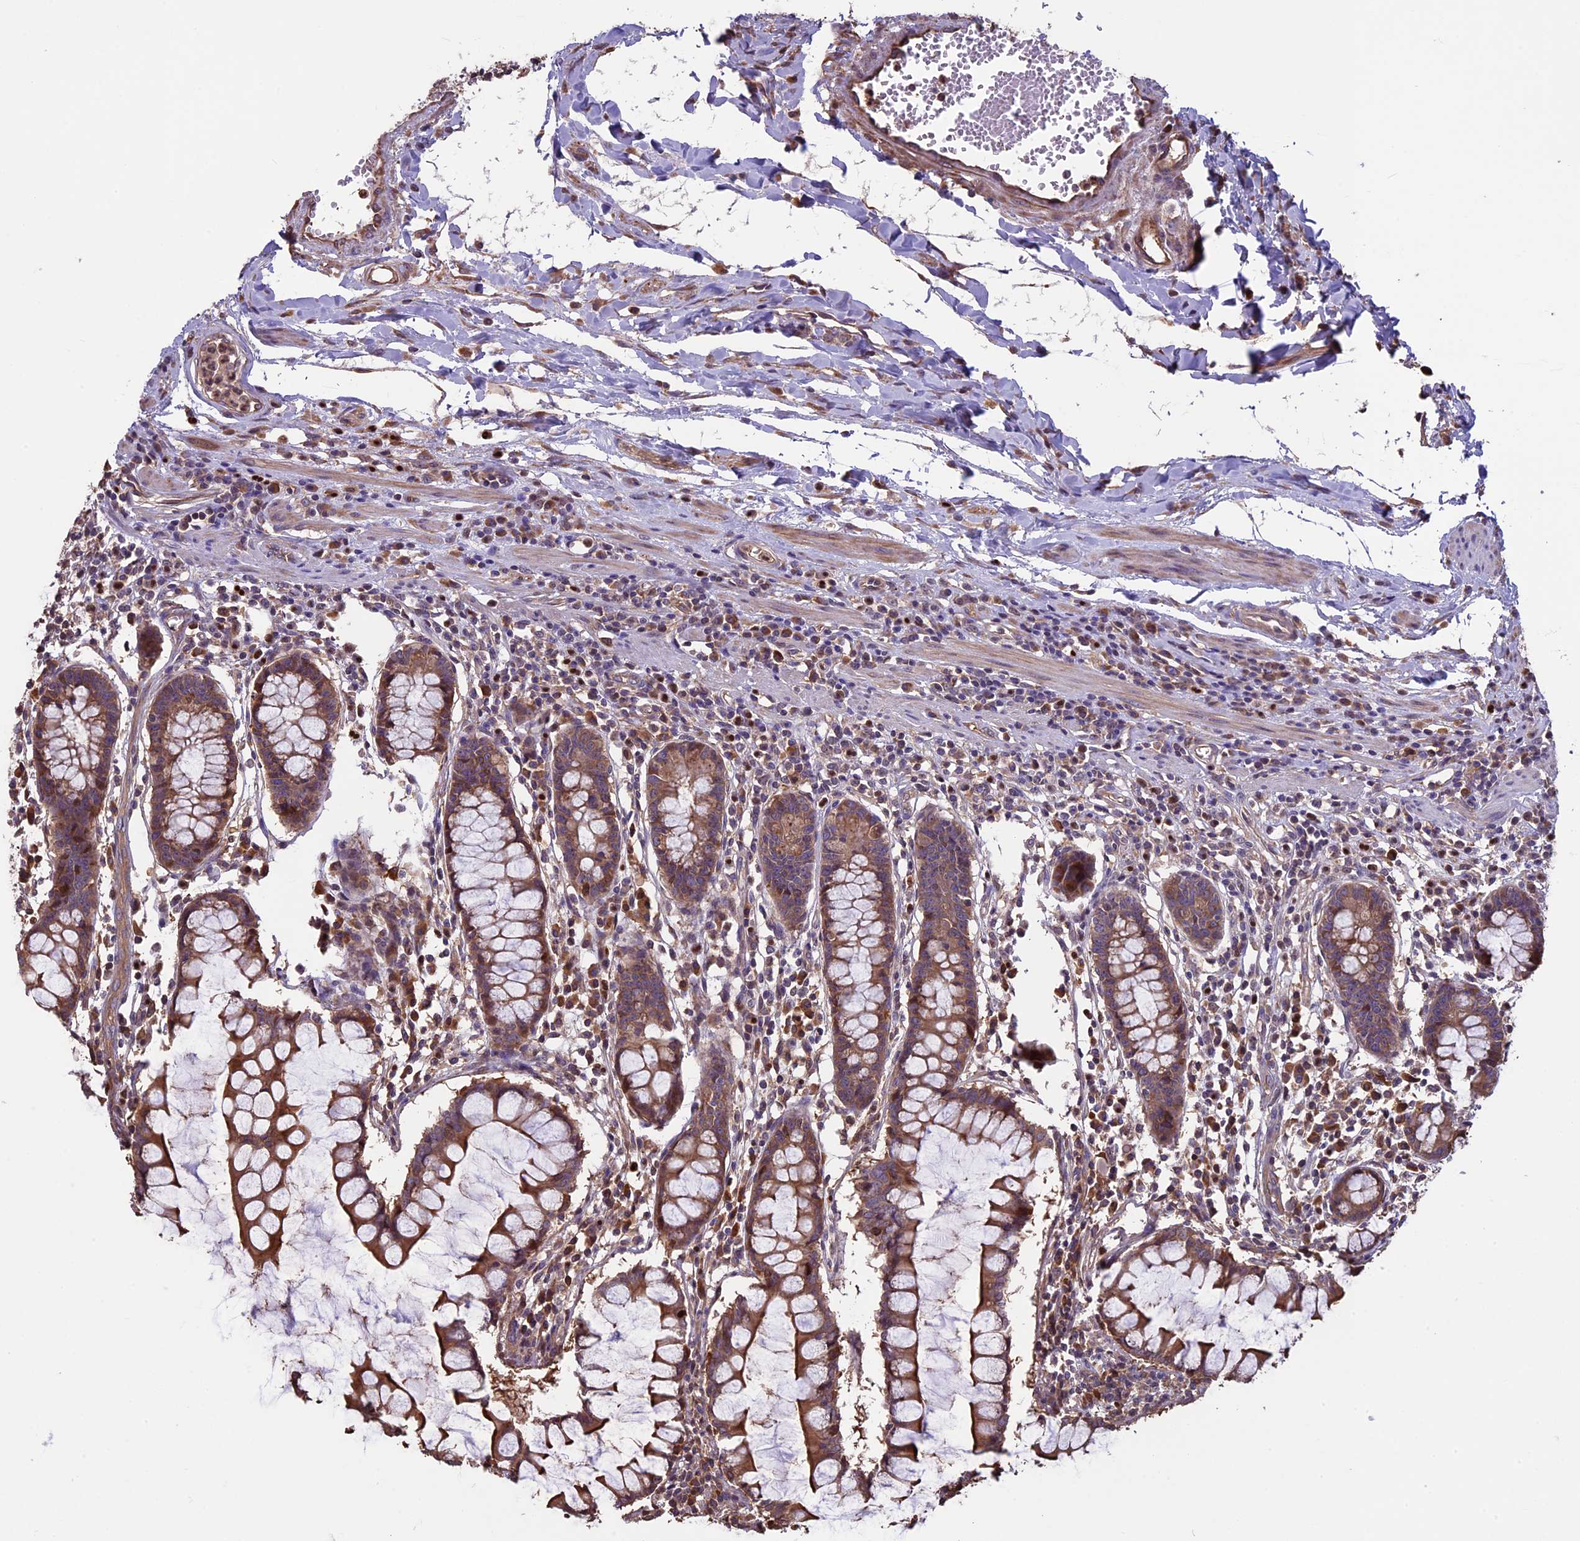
{"staining": {"intensity": "moderate", "quantity": ">75%", "location": "cytoplasmic/membranous"}, "tissue": "colon", "cell_type": "Endothelial cells", "image_type": "normal", "snomed": [{"axis": "morphology", "description": "Normal tissue, NOS"}, {"axis": "morphology", "description": "Adenocarcinoma, NOS"}, {"axis": "topography", "description": "Colon"}], "caption": "Protein expression by immunohistochemistry shows moderate cytoplasmic/membranous expression in approximately >75% of endothelial cells in unremarkable colon.", "gene": "VWA3A", "patient": {"sex": "female", "age": 55}}